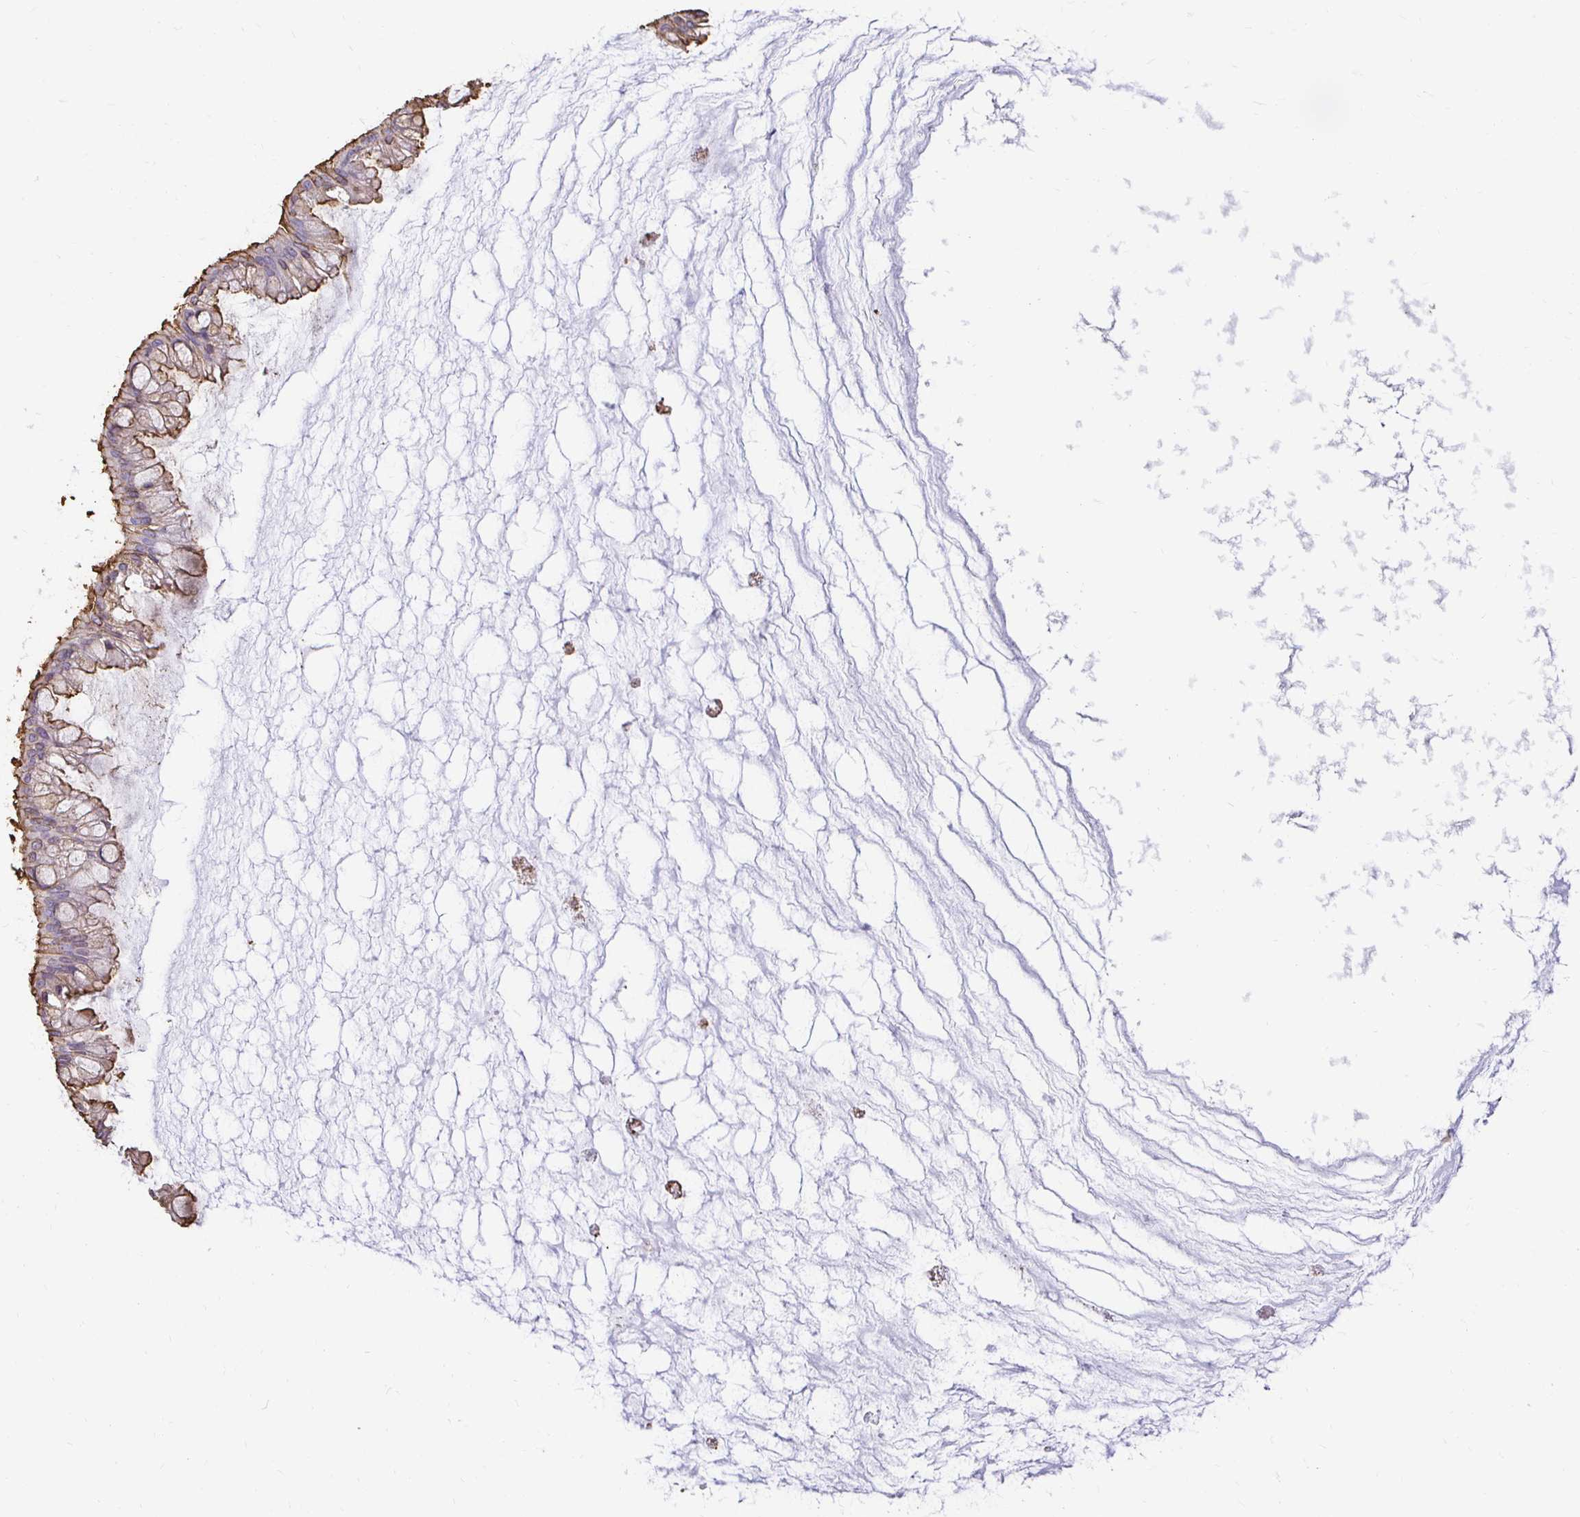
{"staining": {"intensity": "moderate", "quantity": "25%-75%", "location": "cytoplasmic/membranous"}, "tissue": "ovarian cancer", "cell_type": "Tumor cells", "image_type": "cancer", "snomed": [{"axis": "morphology", "description": "Cystadenocarcinoma, mucinous, NOS"}, {"axis": "topography", "description": "Ovary"}], "caption": "Human ovarian cancer stained with a protein marker exhibits moderate staining in tumor cells.", "gene": "TAS1R3", "patient": {"sex": "female", "age": 73}}